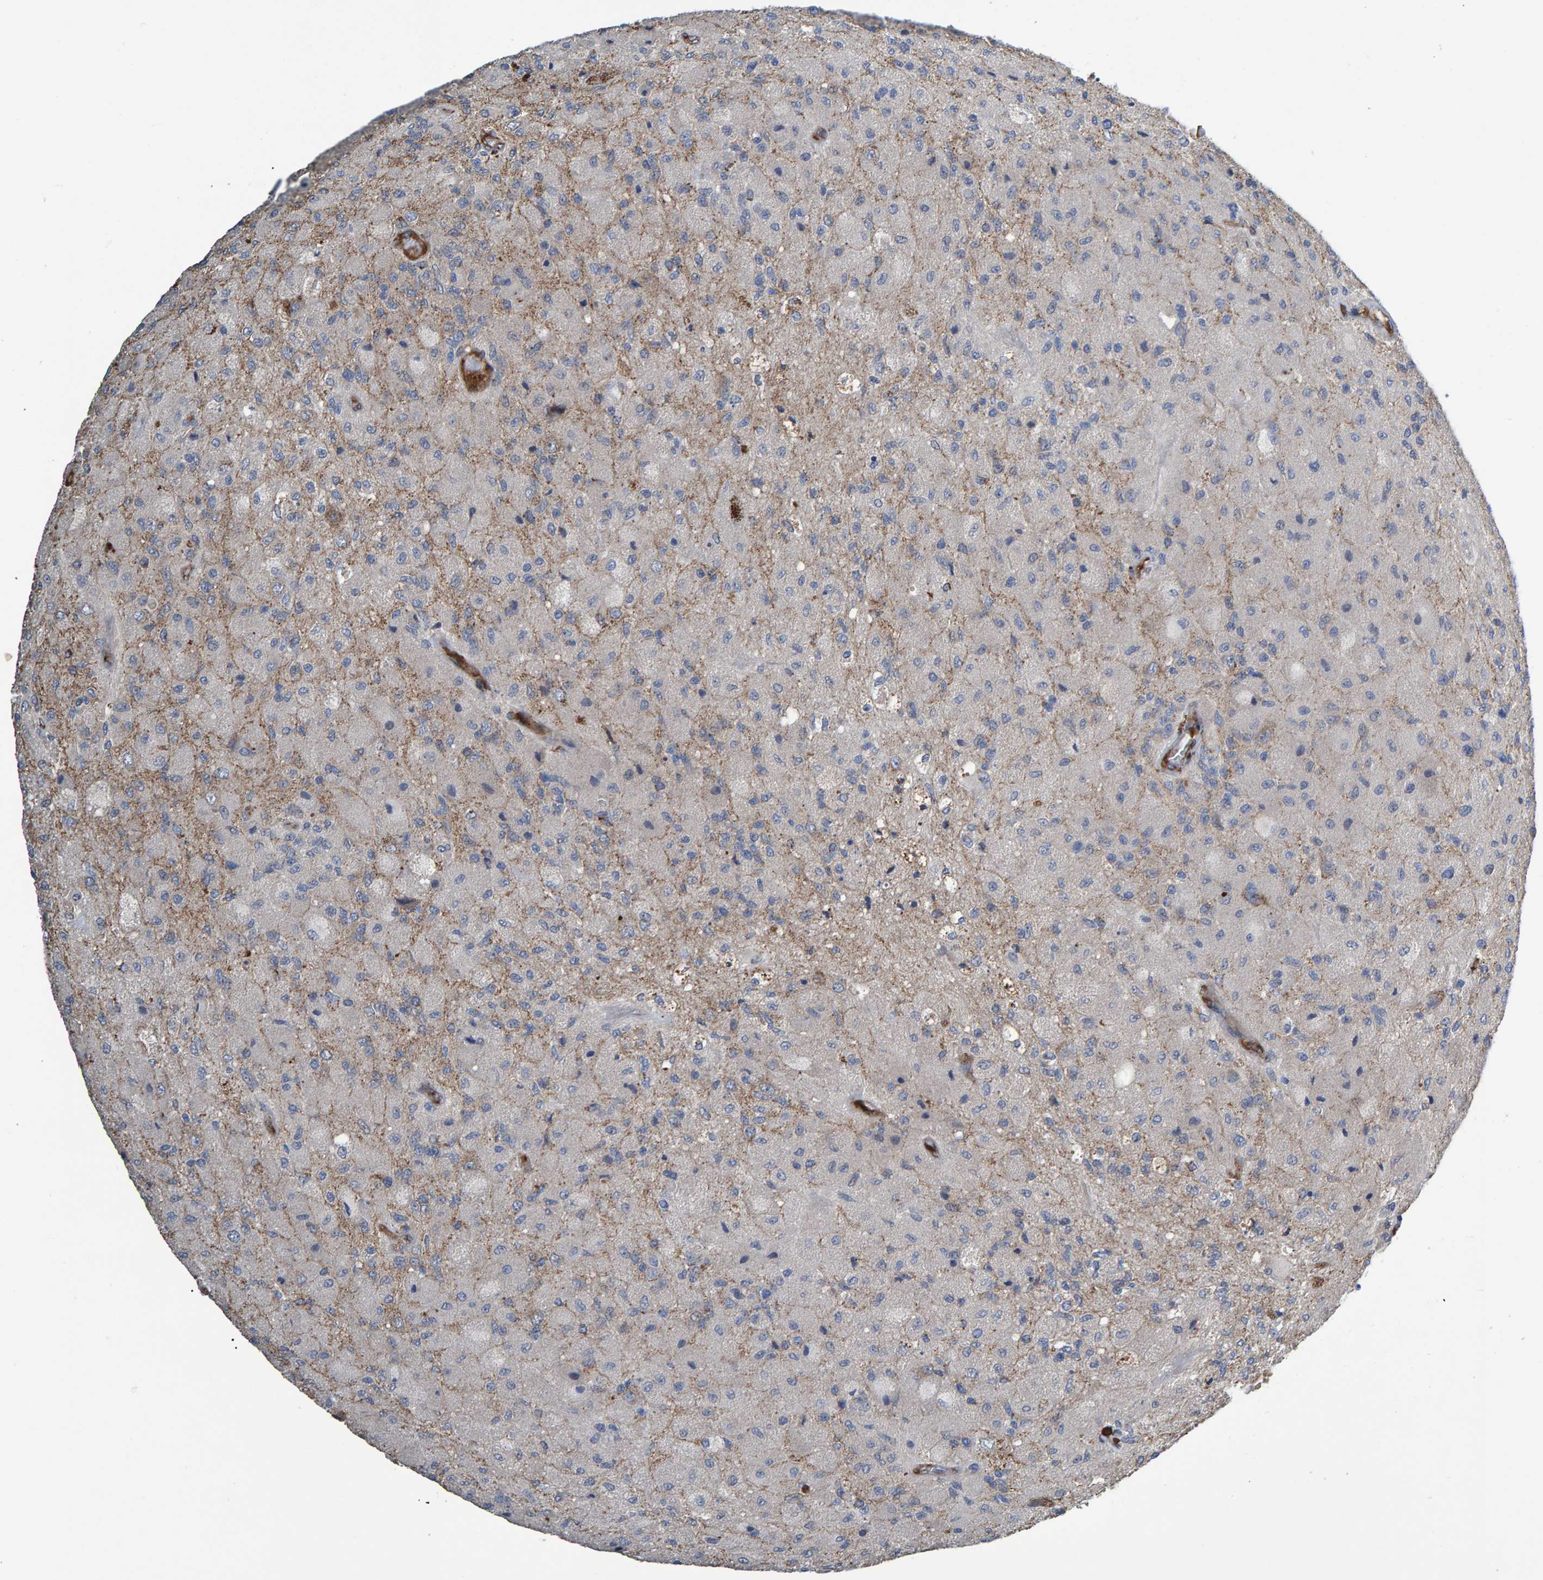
{"staining": {"intensity": "negative", "quantity": "none", "location": "none"}, "tissue": "glioma", "cell_type": "Tumor cells", "image_type": "cancer", "snomed": [{"axis": "morphology", "description": "Normal tissue, NOS"}, {"axis": "morphology", "description": "Glioma, malignant, High grade"}, {"axis": "topography", "description": "Cerebral cortex"}], "caption": "A photomicrograph of human glioma is negative for staining in tumor cells.", "gene": "SLIT2", "patient": {"sex": "male", "age": 77}}